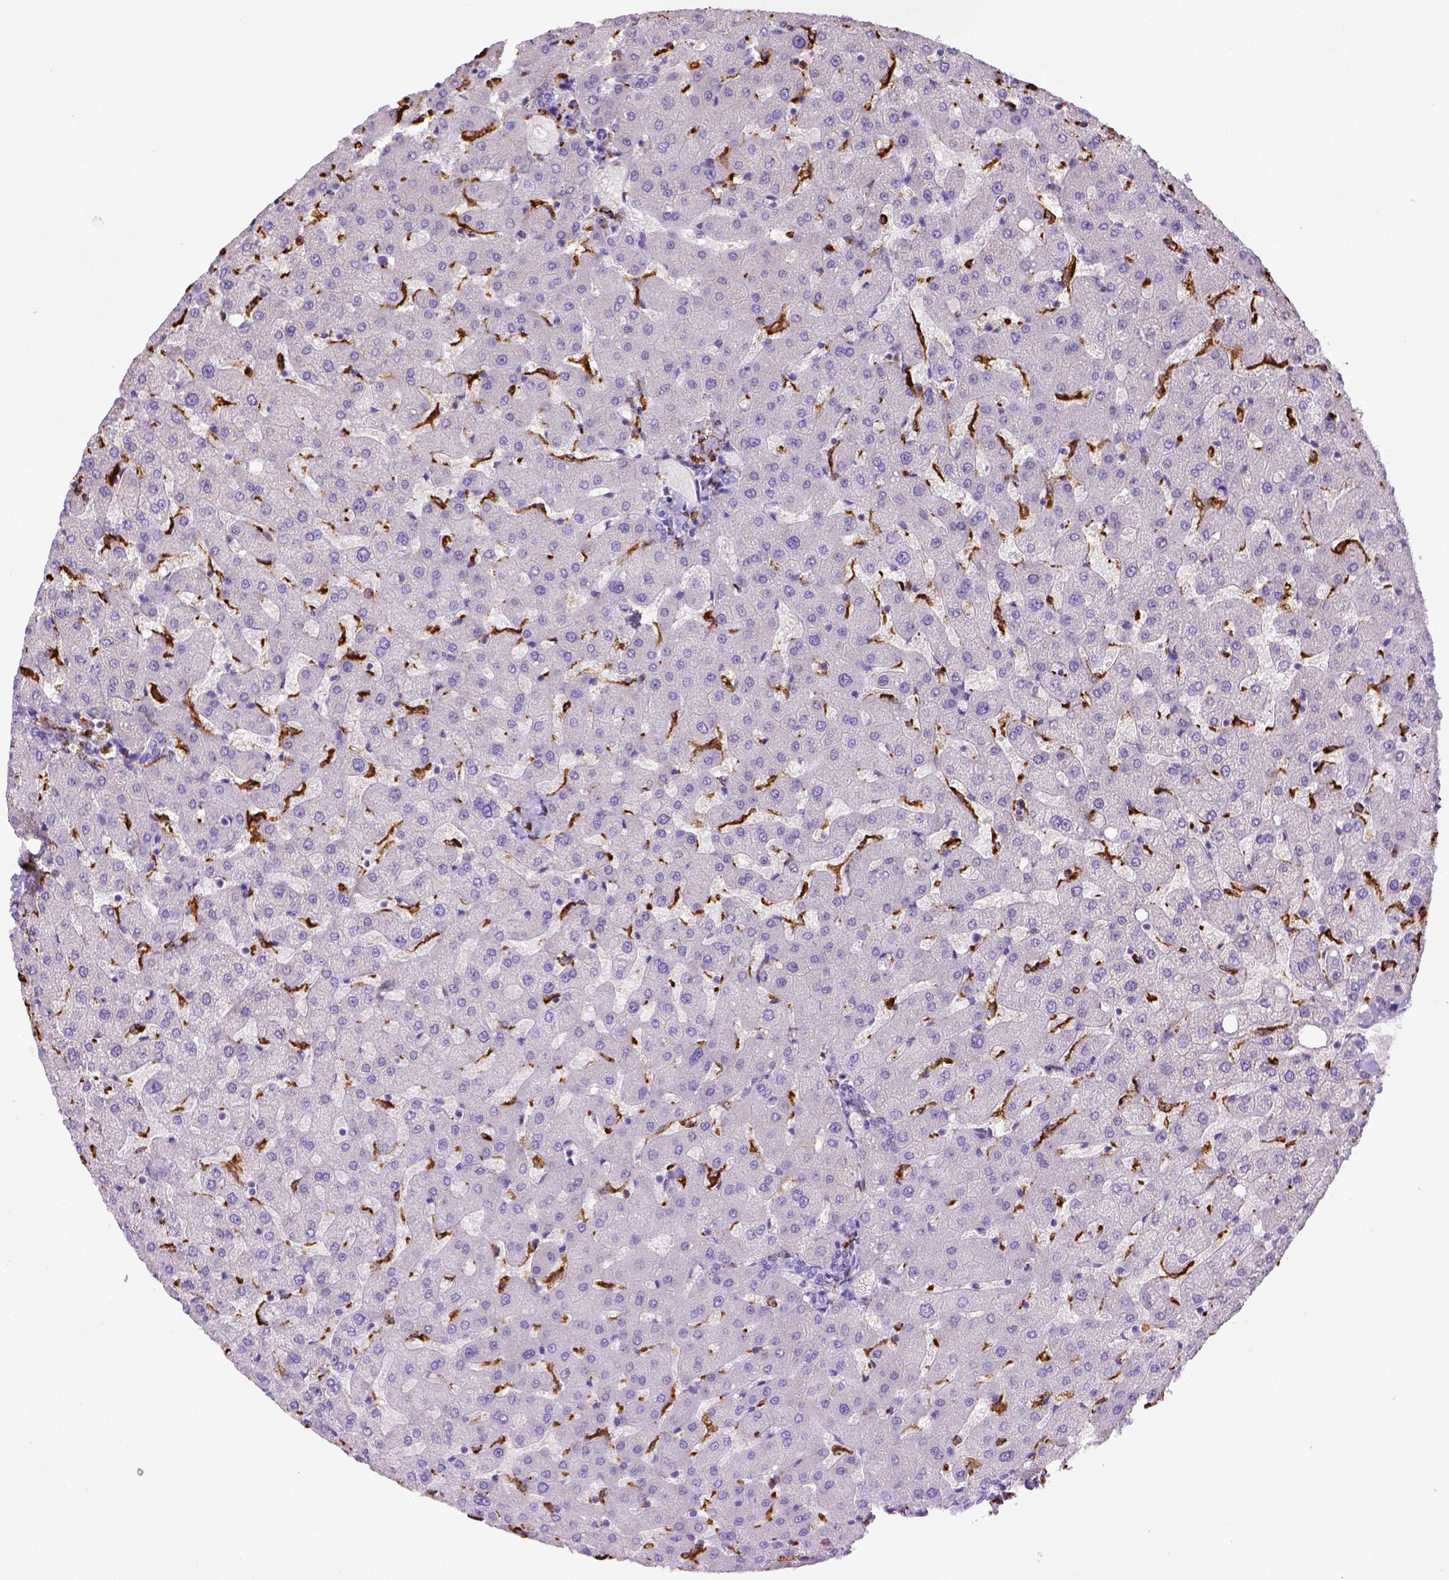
{"staining": {"intensity": "negative", "quantity": "none", "location": "none"}, "tissue": "liver", "cell_type": "Cholangiocytes", "image_type": "normal", "snomed": [{"axis": "morphology", "description": "Normal tissue, NOS"}, {"axis": "topography", "description": "Liver"}], "caption": "Immunohistochemical staining of unremarkable human liver demonstrates no significant positivity in cholangiocytes. (Immunohistochemistry (ihc), brightfield microscopy, high magnification).", "gene": "CD68", "patient": {"sex": "female", "age": 50}}